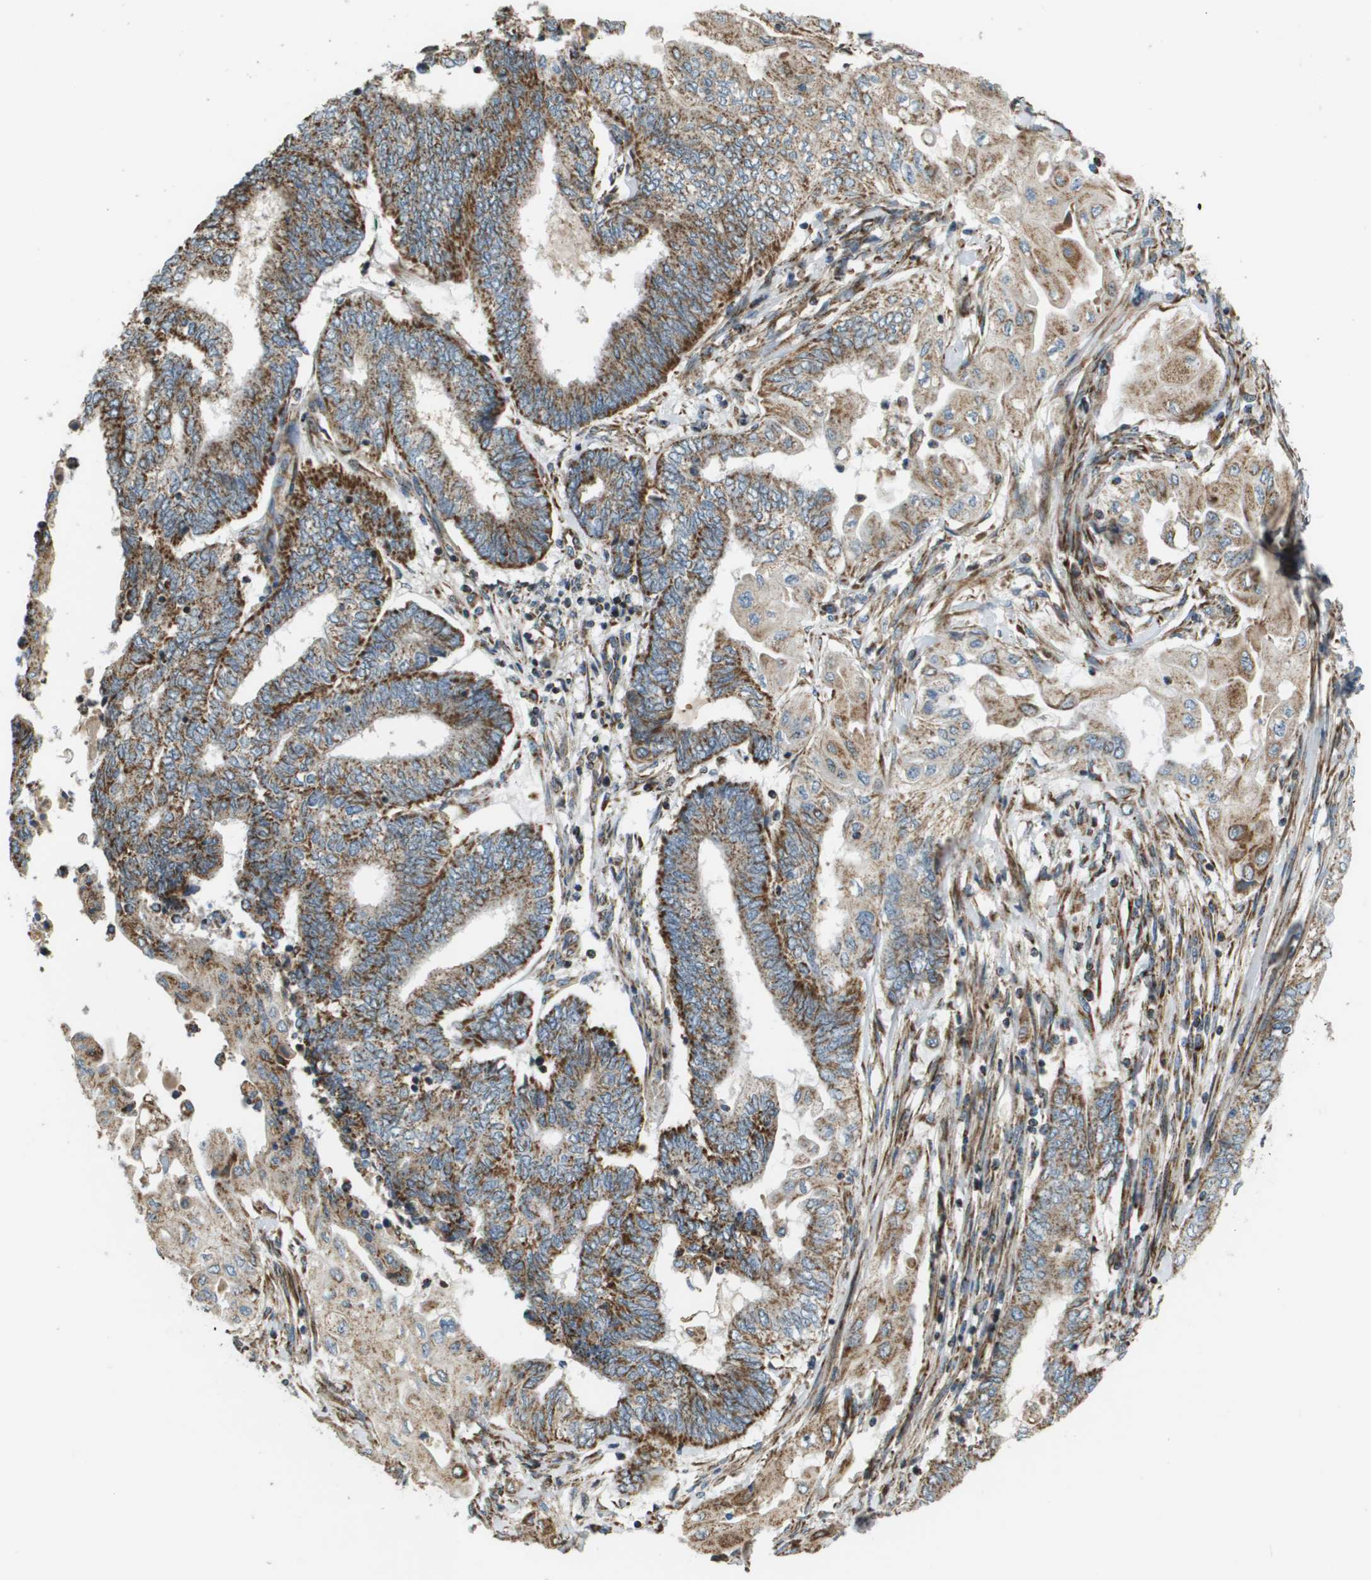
{"staining": {"intensity": "moderate", "quantity": ">75%", "location": "cytoplasmic/membranous"}, "tissue": "endometrial cancer", "cell_type": "Tumor cells", "image_type": "cancer", "snomed": [{"axis": "morphology", "description": "Adenocarcinoma, NOS"}, {"axis": "topography", "description": "Uterus"}, {"axis": "topography", "description": "Endometrium"}], "caption": "A medium amount of moderate cytoplasmic/membranous expression is present in approximately >75% of tumor cells in endometrial cancer tissue.", "gene": "NRK", "patient": {"sex": "female", "age": 70}}